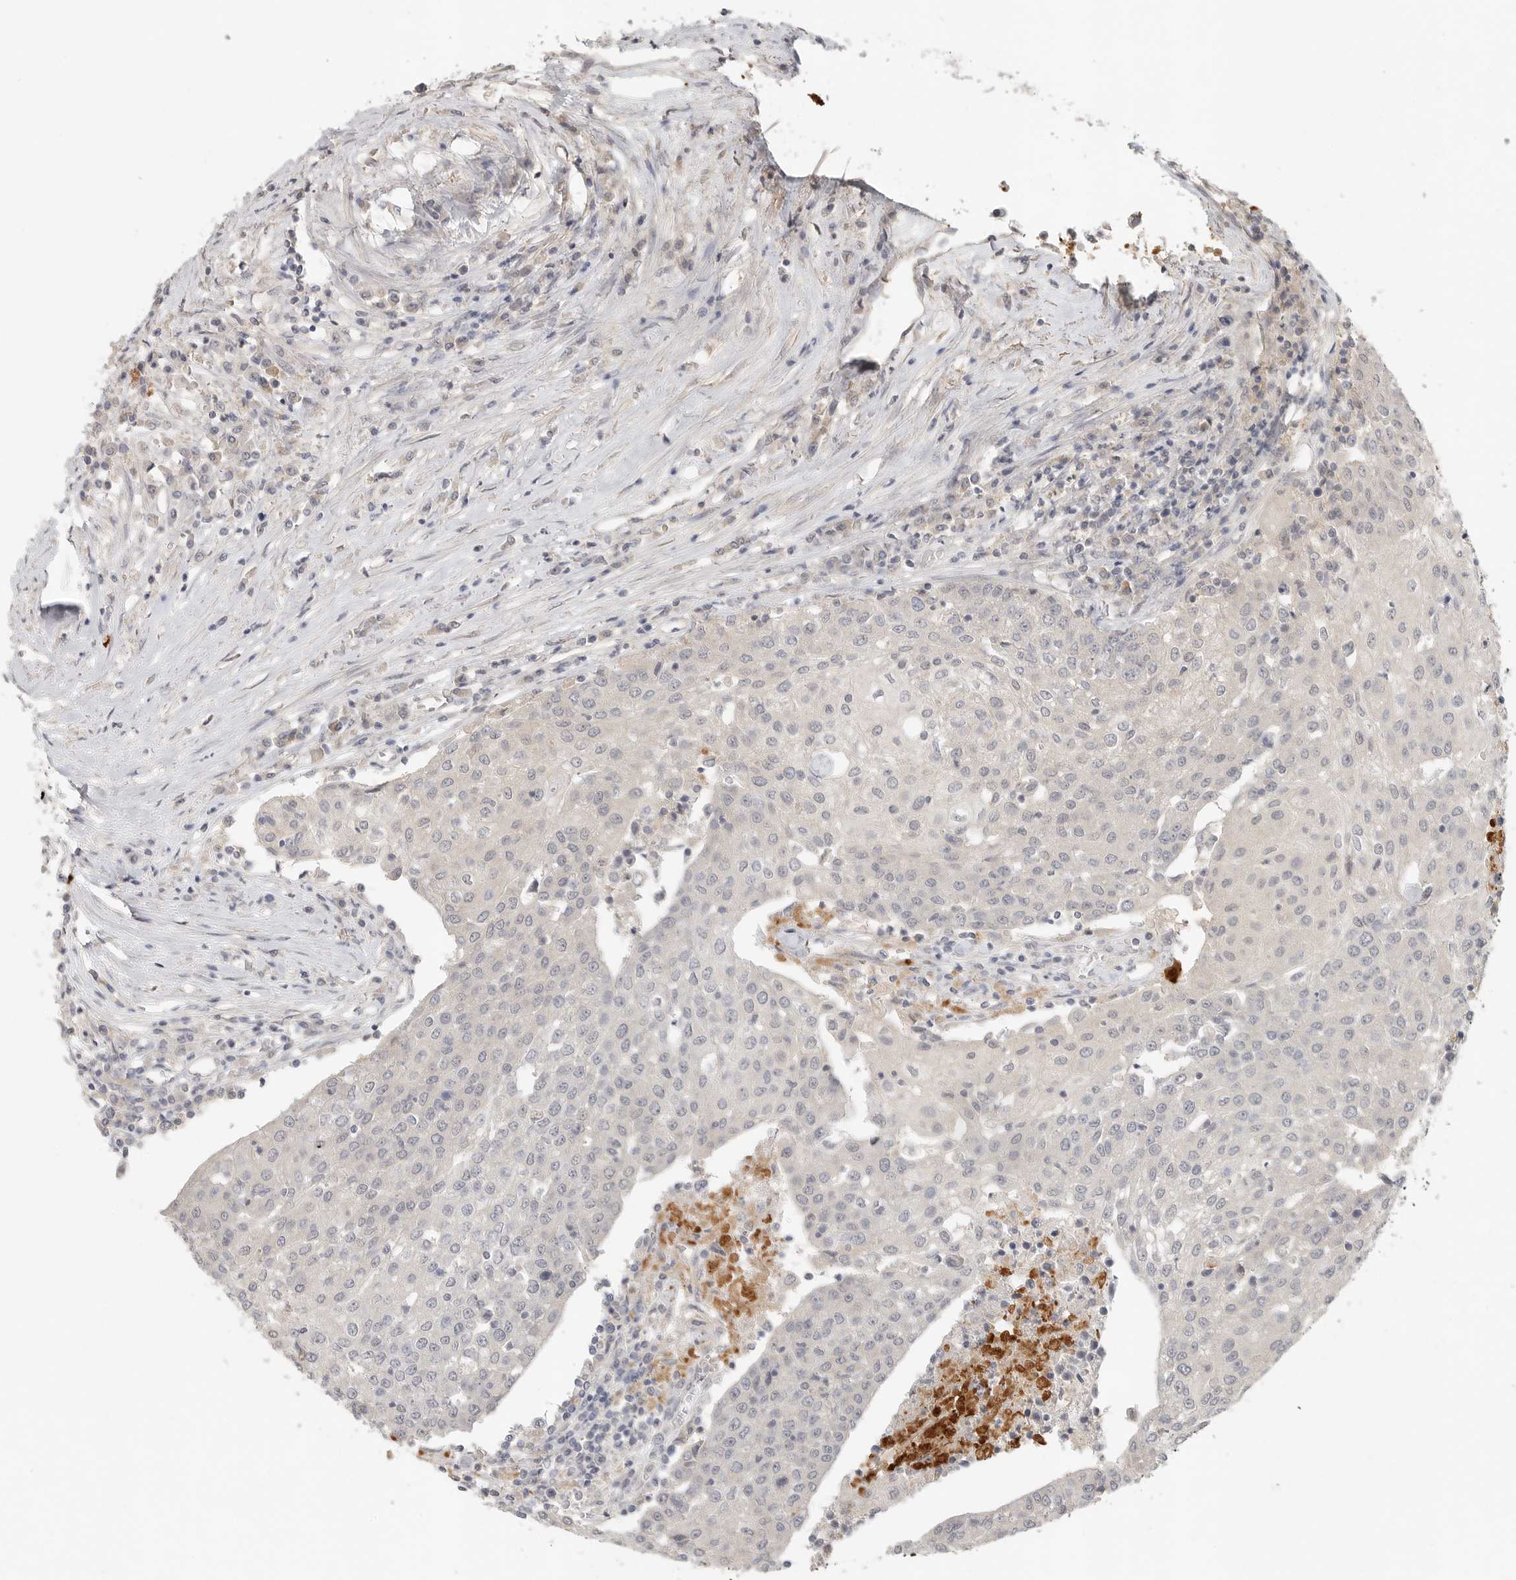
{"staining": {"intensity": "negative", "quantity": "none", "location": "none"}, "tissue": "urothelial cancer", "cell_type": "Tumor cells", "image_type": "cancer", "snomed": [{"axis": "morphology", "description": "Urothelial carcinoma, High grade"}, {"axis": "topography", "description": "Urinary bladder"}], "caption": "A photomicrograph of urothelial cancer stained for a protein exhibits no brown staining in tumor cells. (DAB IHC visualized using brightfield microscopy, high magnification).", "gene": "HDAC6", "patient": {"sex": "female", "age": 85}}